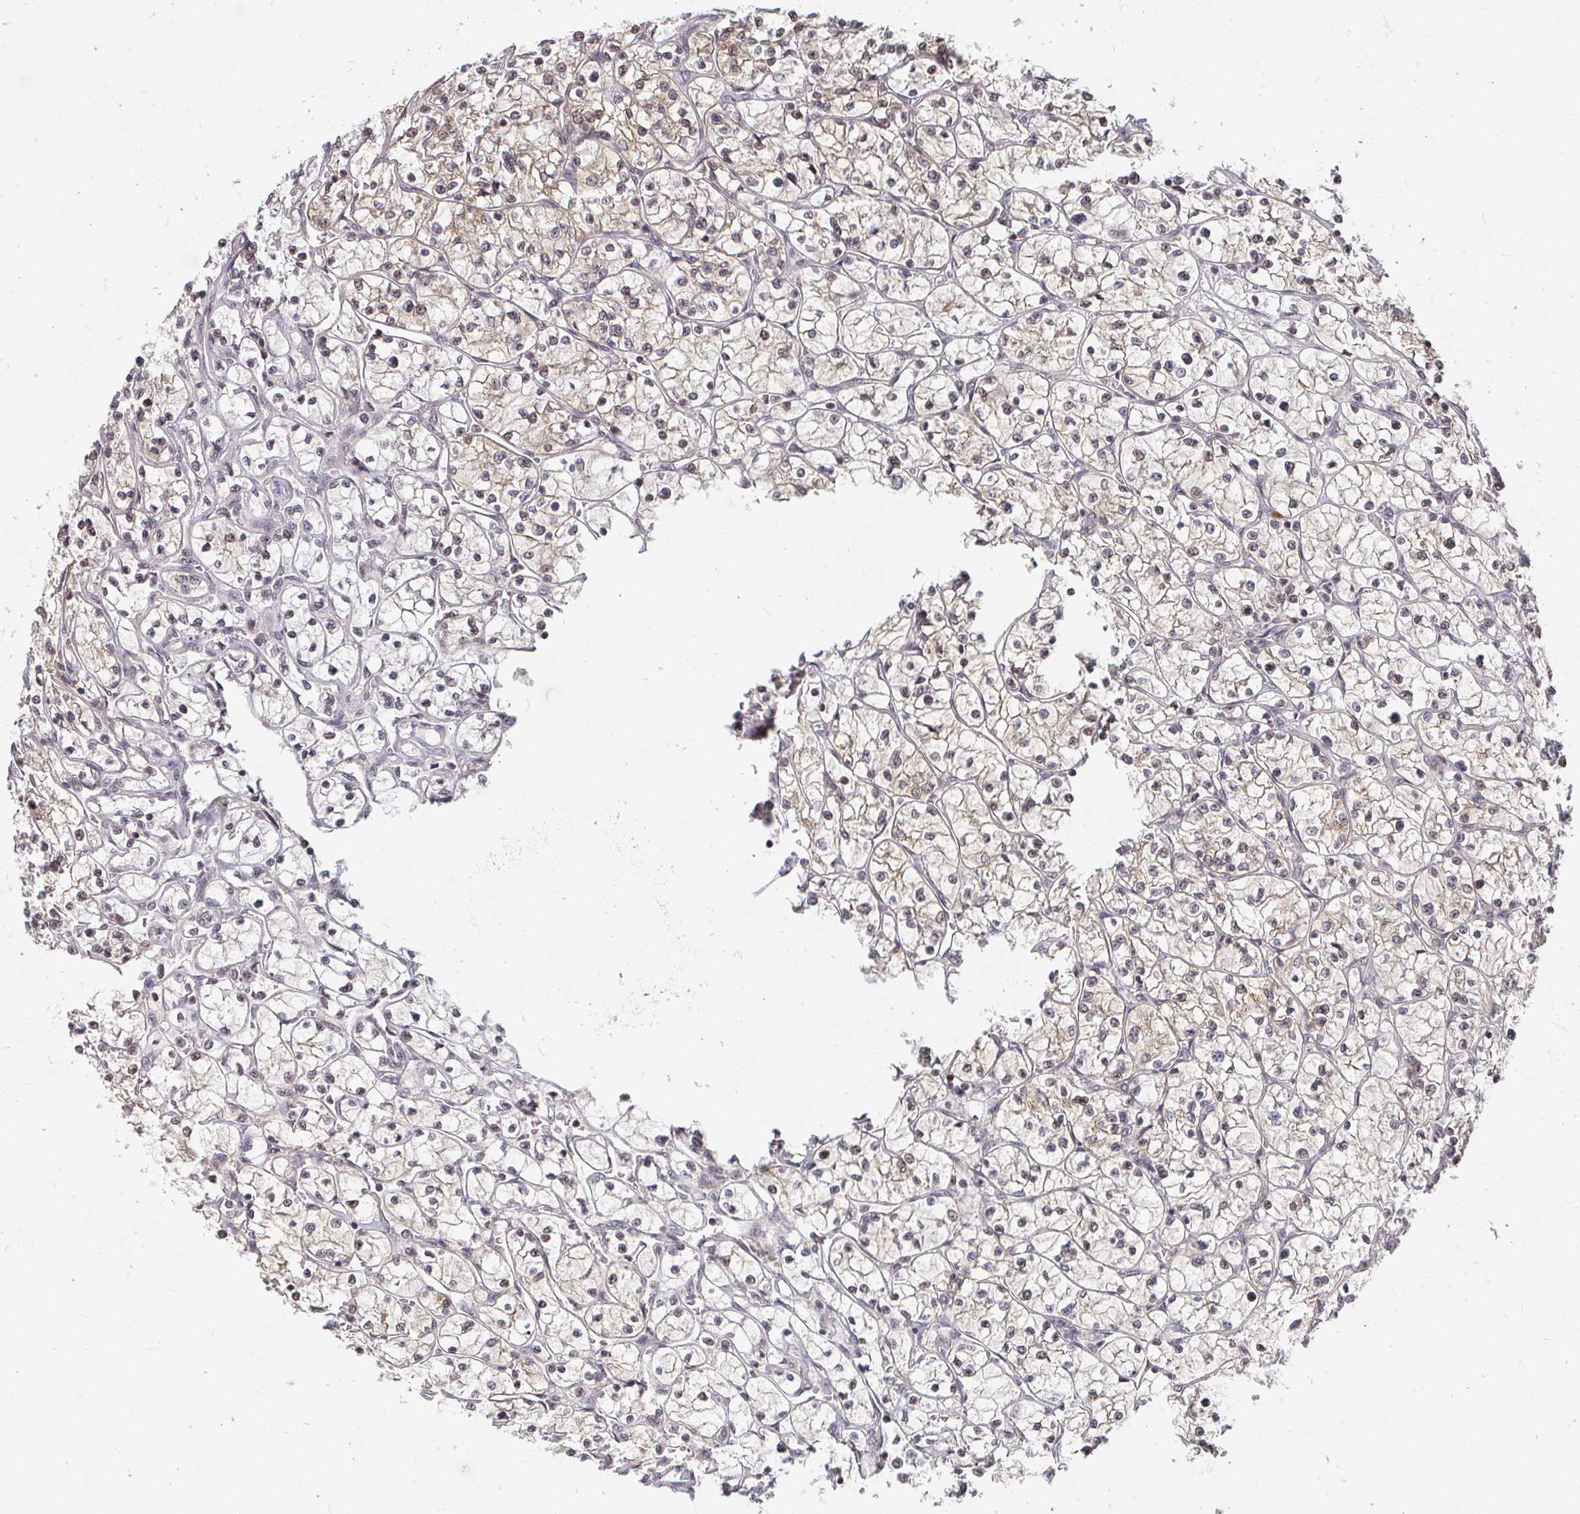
{"staining": {"intensity": "weak", "quantity": "25%-75%", "location": "cytoplasmic/membranous"}, "tissue": "renal cancer", "cell_type": "Tumor cells", "image_type": "cancer", "snomed": [{"axis": "morphology", "description": "Adenocarcinoma, NOS"}, {"axis": "topography", "description": "Kidney"}], "caption": "Protein staining by immunohistochemistry (IHC) demonstrates weak cytoplasmic/membranous expression in about 25%-75% of tumor cells in adenocarcinoma (renal).", "gene": "ANK3", "patient": {"sex": "female", "age": 64}}